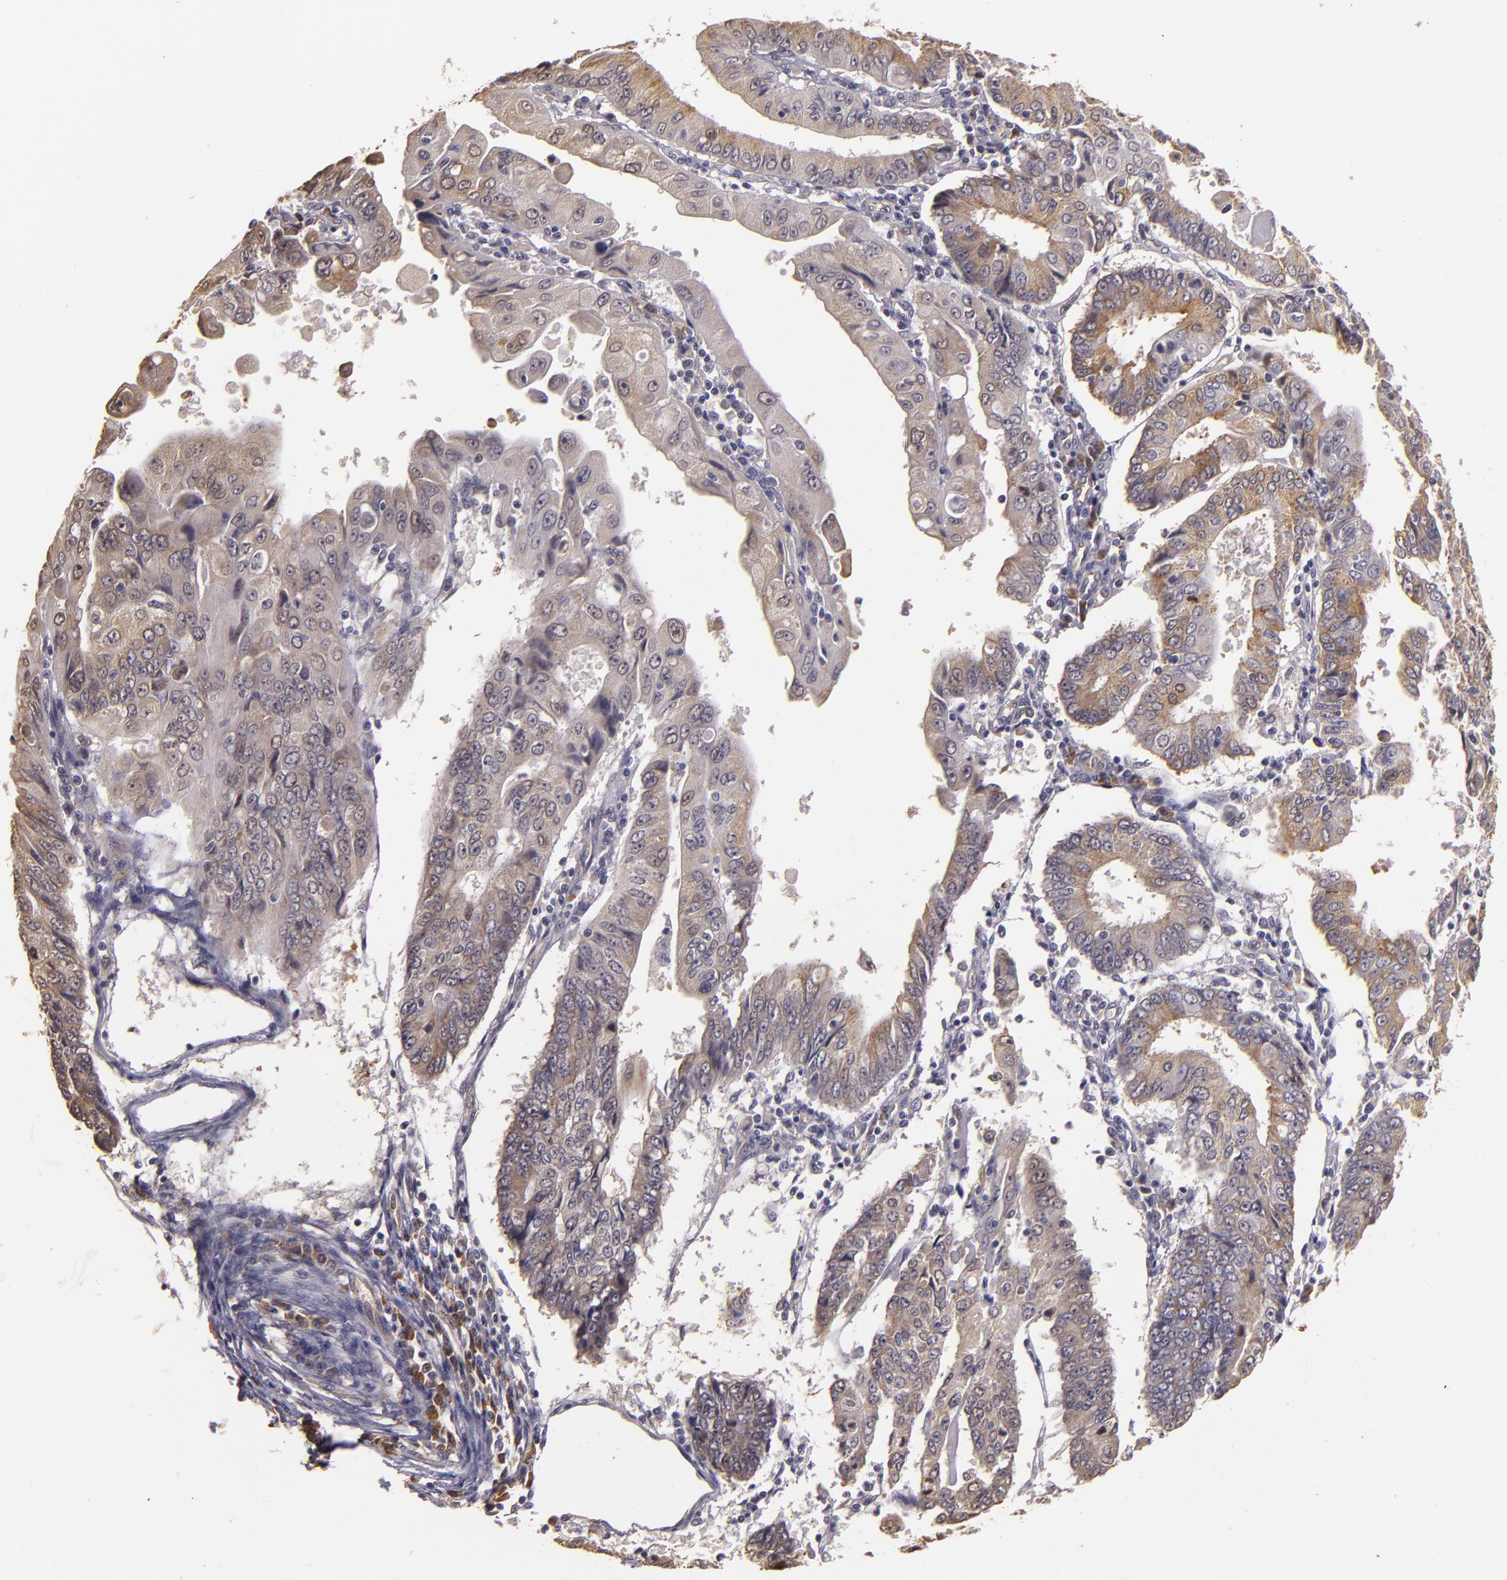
{"staining": {"intensity": "moderate", "quantity": "<25%", "location": "cytoplasmic/membranous"}, "tissue": "endometrial cancer", "cell_type": "Tumor cells", "image_type": "cancer", "snomed": [{"axis": "morphology", "description": "Adenocarcinoma, NOS"}, {"axis": "topography", "description": "Endometrium"}], "caption": "Endometrial cancer (adenocarcinoma) stained with a protein marker displays moderate staining in tumor cells.", "gene": "SYTL4", "patient": {"sex": "female", "age": 75}}